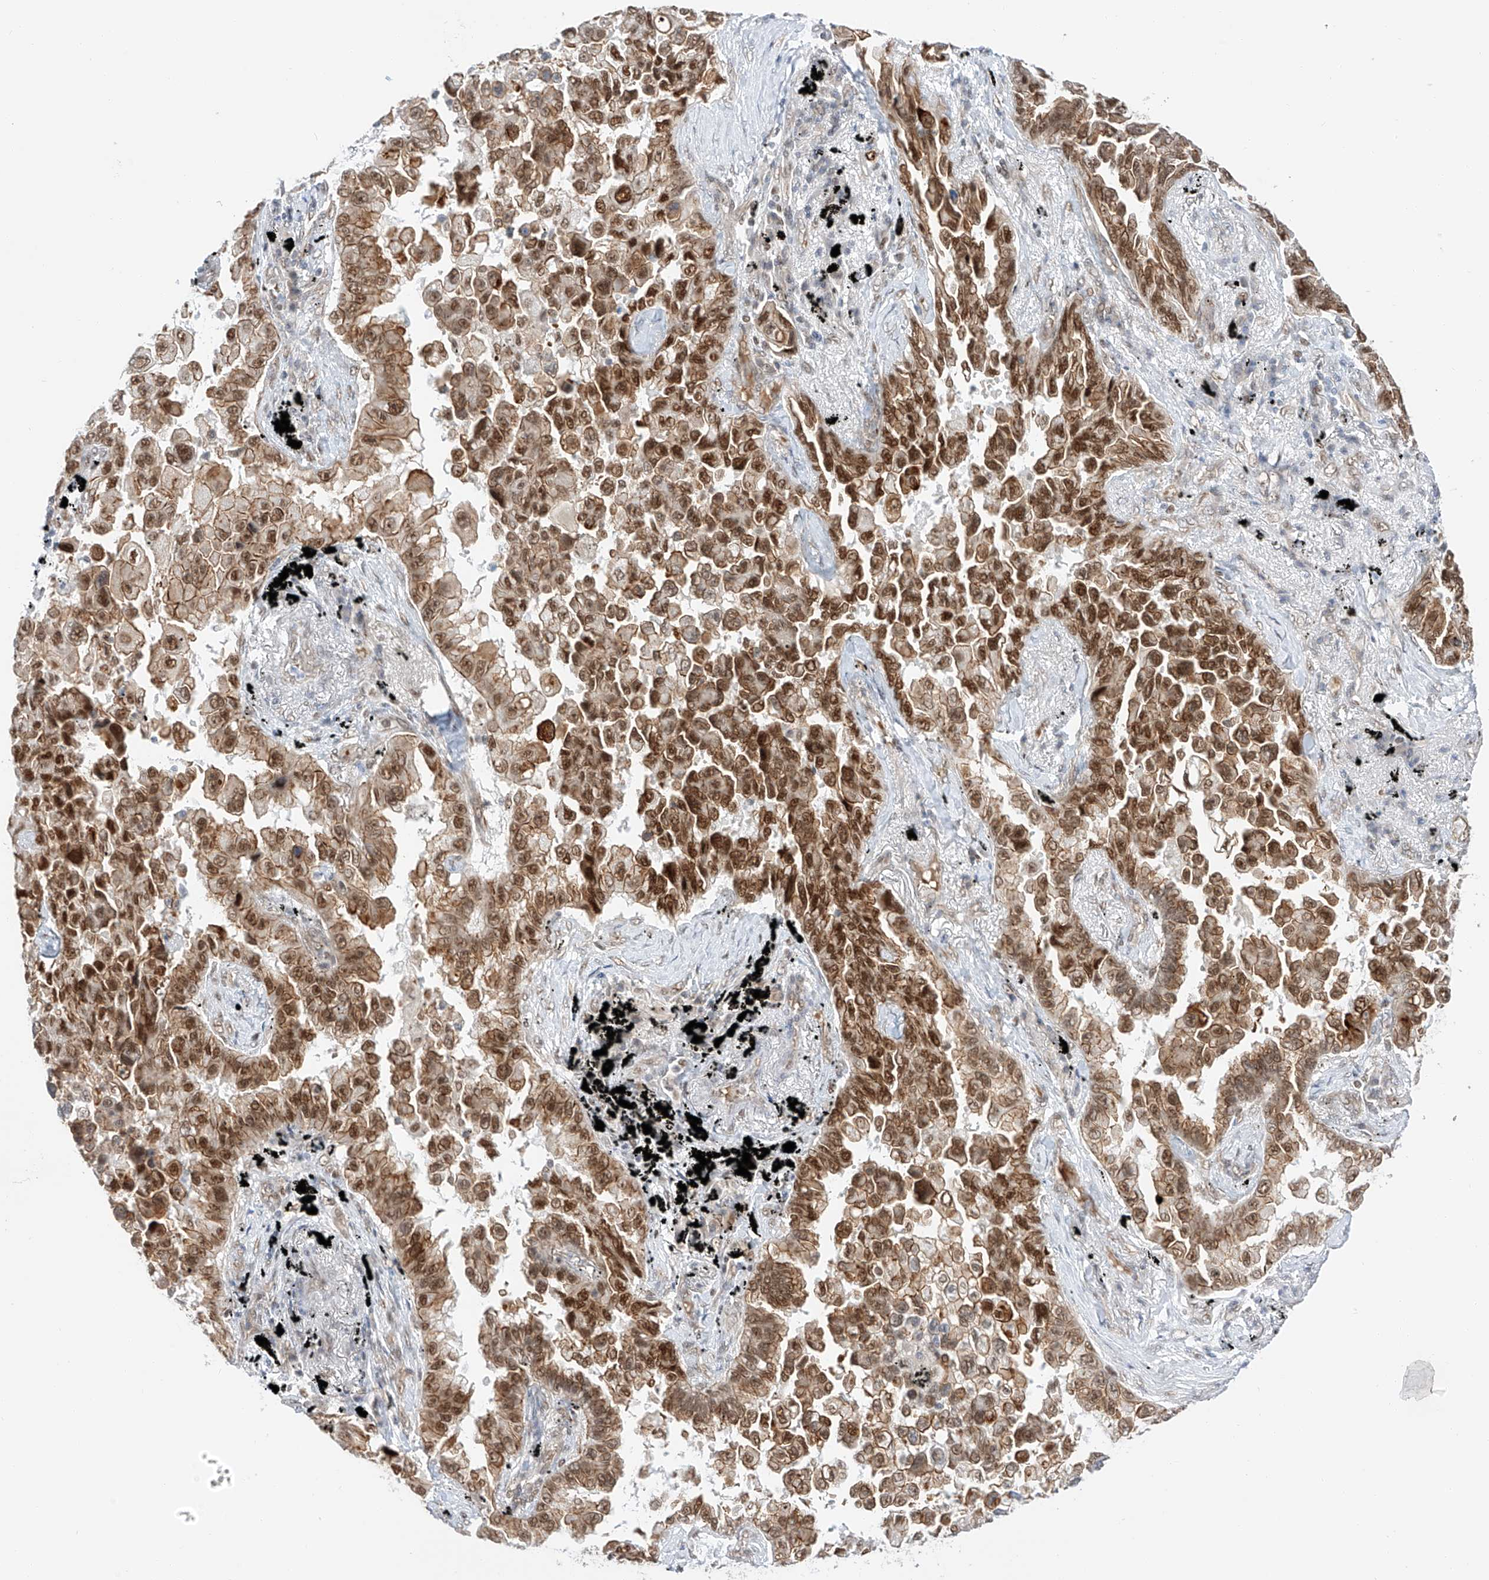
{"staining": {"intensity": "strong", "quantity": ">75%", "location": "cytoplasmic/membranous,nuclear"}, "tissue": "lung cancer", "cell_type": "Tumor cells", "image_type": "cancer", "snomed": [{"axis": "morphology", "description": "Adenocarcinoma, NOS"}, {"axis": "topography", "description": "Lung"}], "caption": "Protein expression by immunohistochemistry (IHC) shows strong cytoplasmic/membranous and nuclear expression in approximately >75% of tumor cells in lung cancer.", "gene": "POGK", "patient": {"sex": "female", "age": 67}}